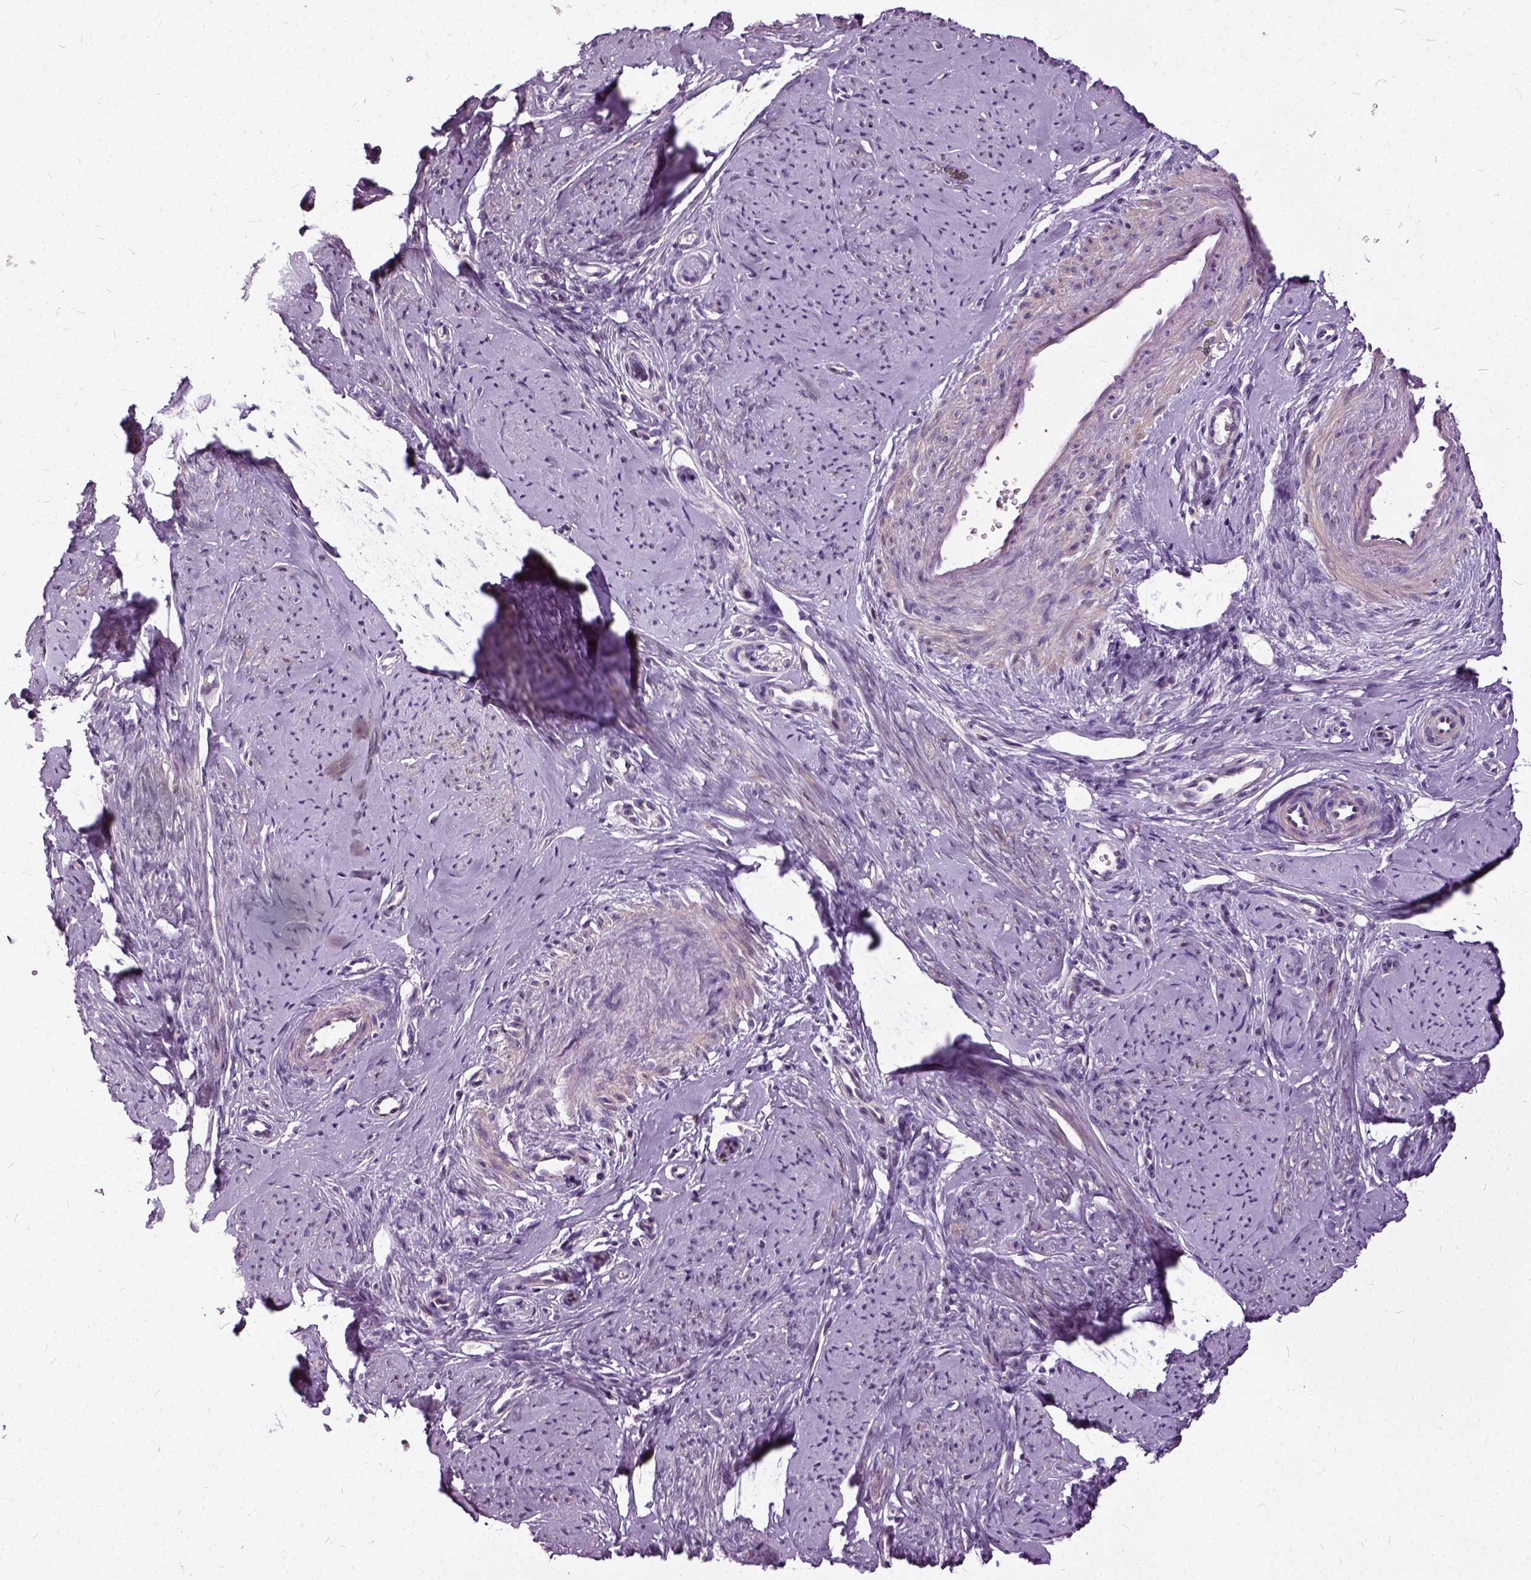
{"staining": {"intensity": "weak", "quantity": "25%-75%", "location": "cytoplasmic/membranous"}, "tissue": "smooth muscle", "cell_type": "Smooth muscle cells", "image_type": "normal", "snomed": [{"axis": "morphology", "description": "Normal tissue, NOS"}, {"axis": "topography", "description": "Smooth muscle"}], "caption": "Immunohistochemistry (IHC) image of normal smooth muscle: smooth muscle stained using immunohistochemistry reveals low levels of weak protein expression localized specifically in the cytoplasmic/membranous of smooth muscle cells, appearing as a cytoplasmic/membranous brown color.", "gene": "ILRUN", "patient": {"sex": "female", "age": 48}}